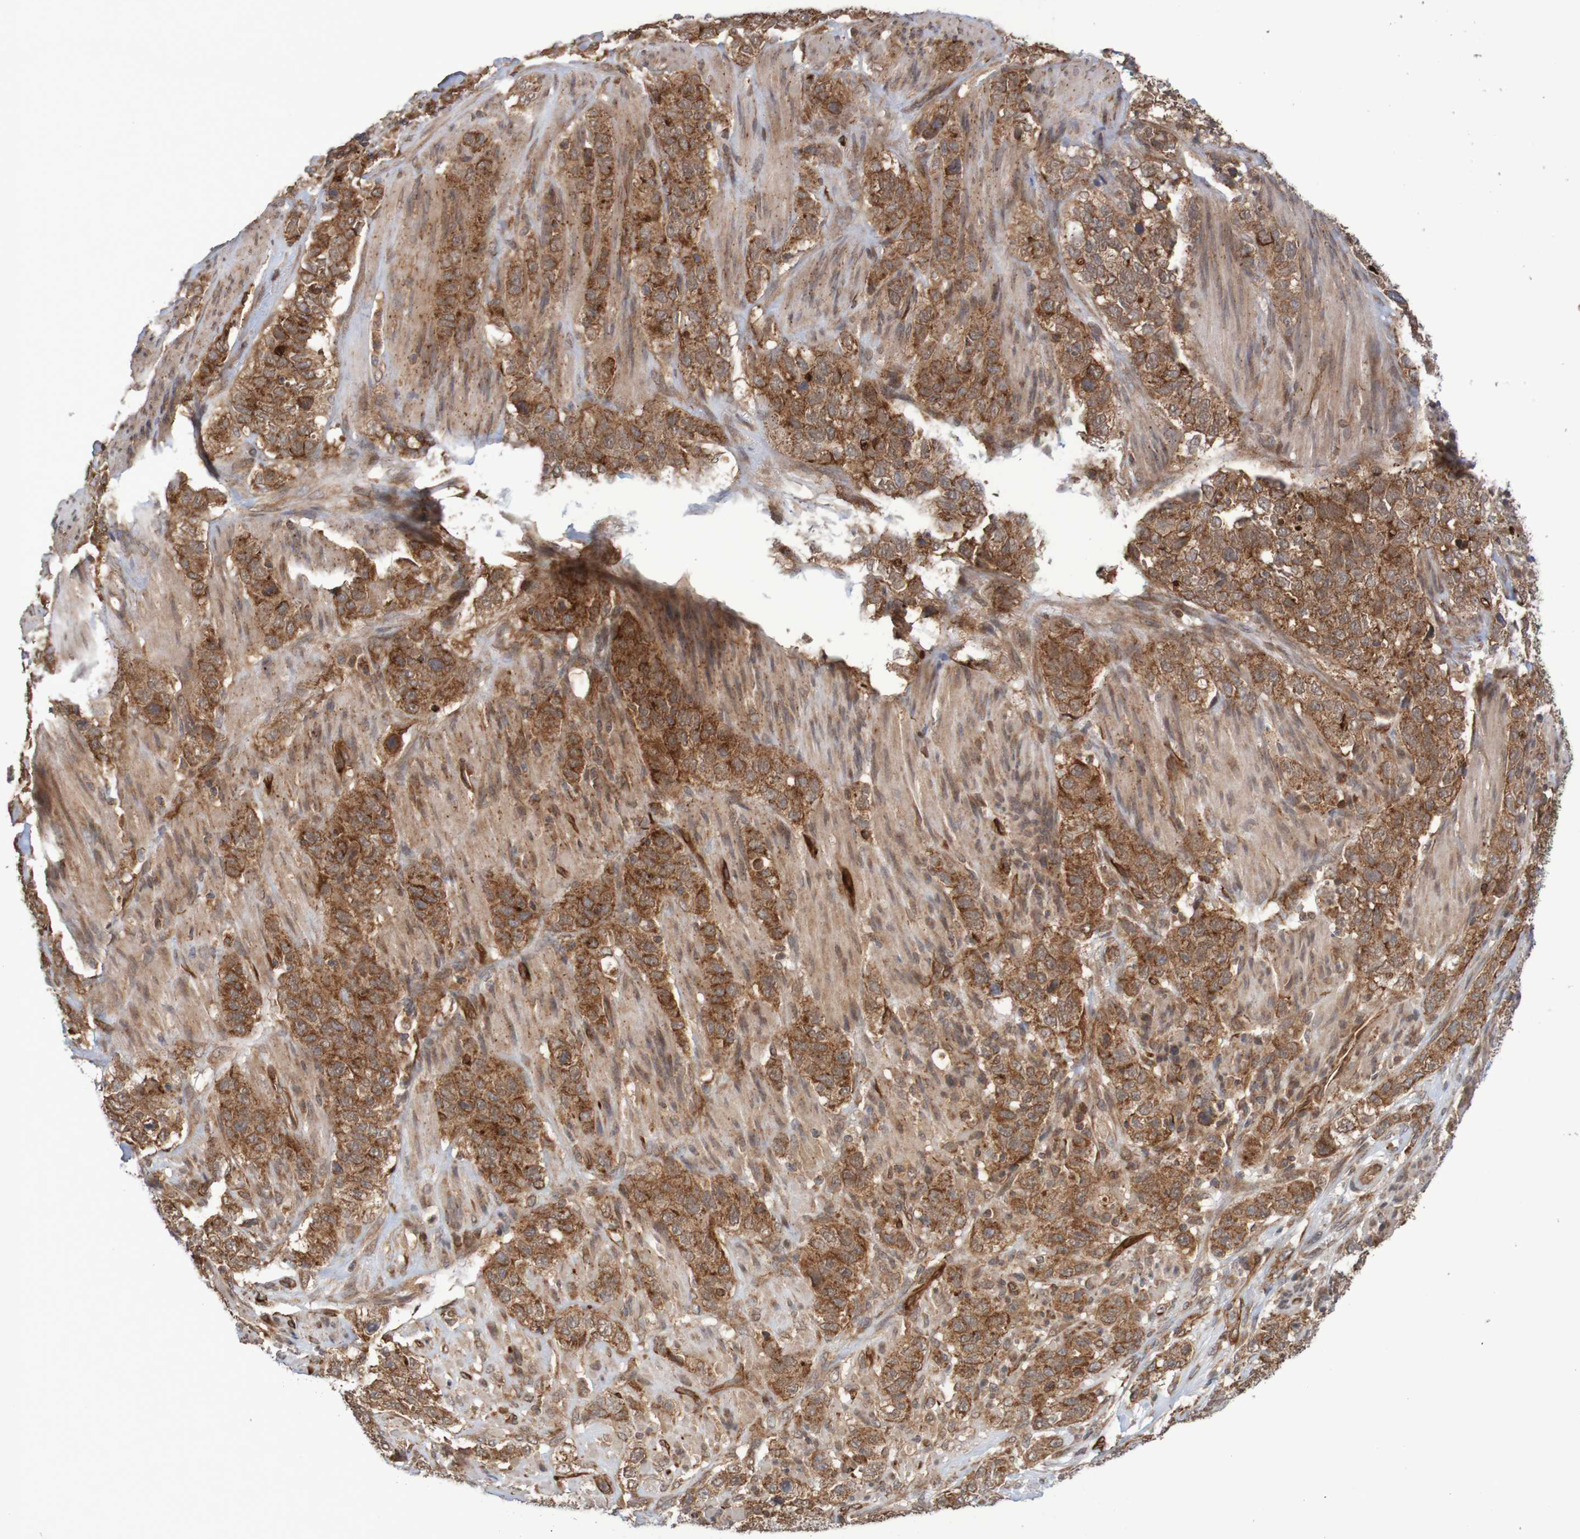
{"staining": {"intensity": "strong", "quantity": ">75%", "location": "cytoplasmic/membranous"}, "tissue": "stomach cancer", "cell_type": "Tumor cells", "image_type": "cancer", "snomed": [{"axis": "morphology", "description": "Adenocarcinoma, NOS"}, {"axis": "topography", "description": "Stomach"}], "caption": "Stomach adenocarcinoma tissue displays strong cytoplasmic/membranous staining in approximately >75% of tumor cells", "gene": "MRPL52", "patient": {"sex": "male", "age": 48}}